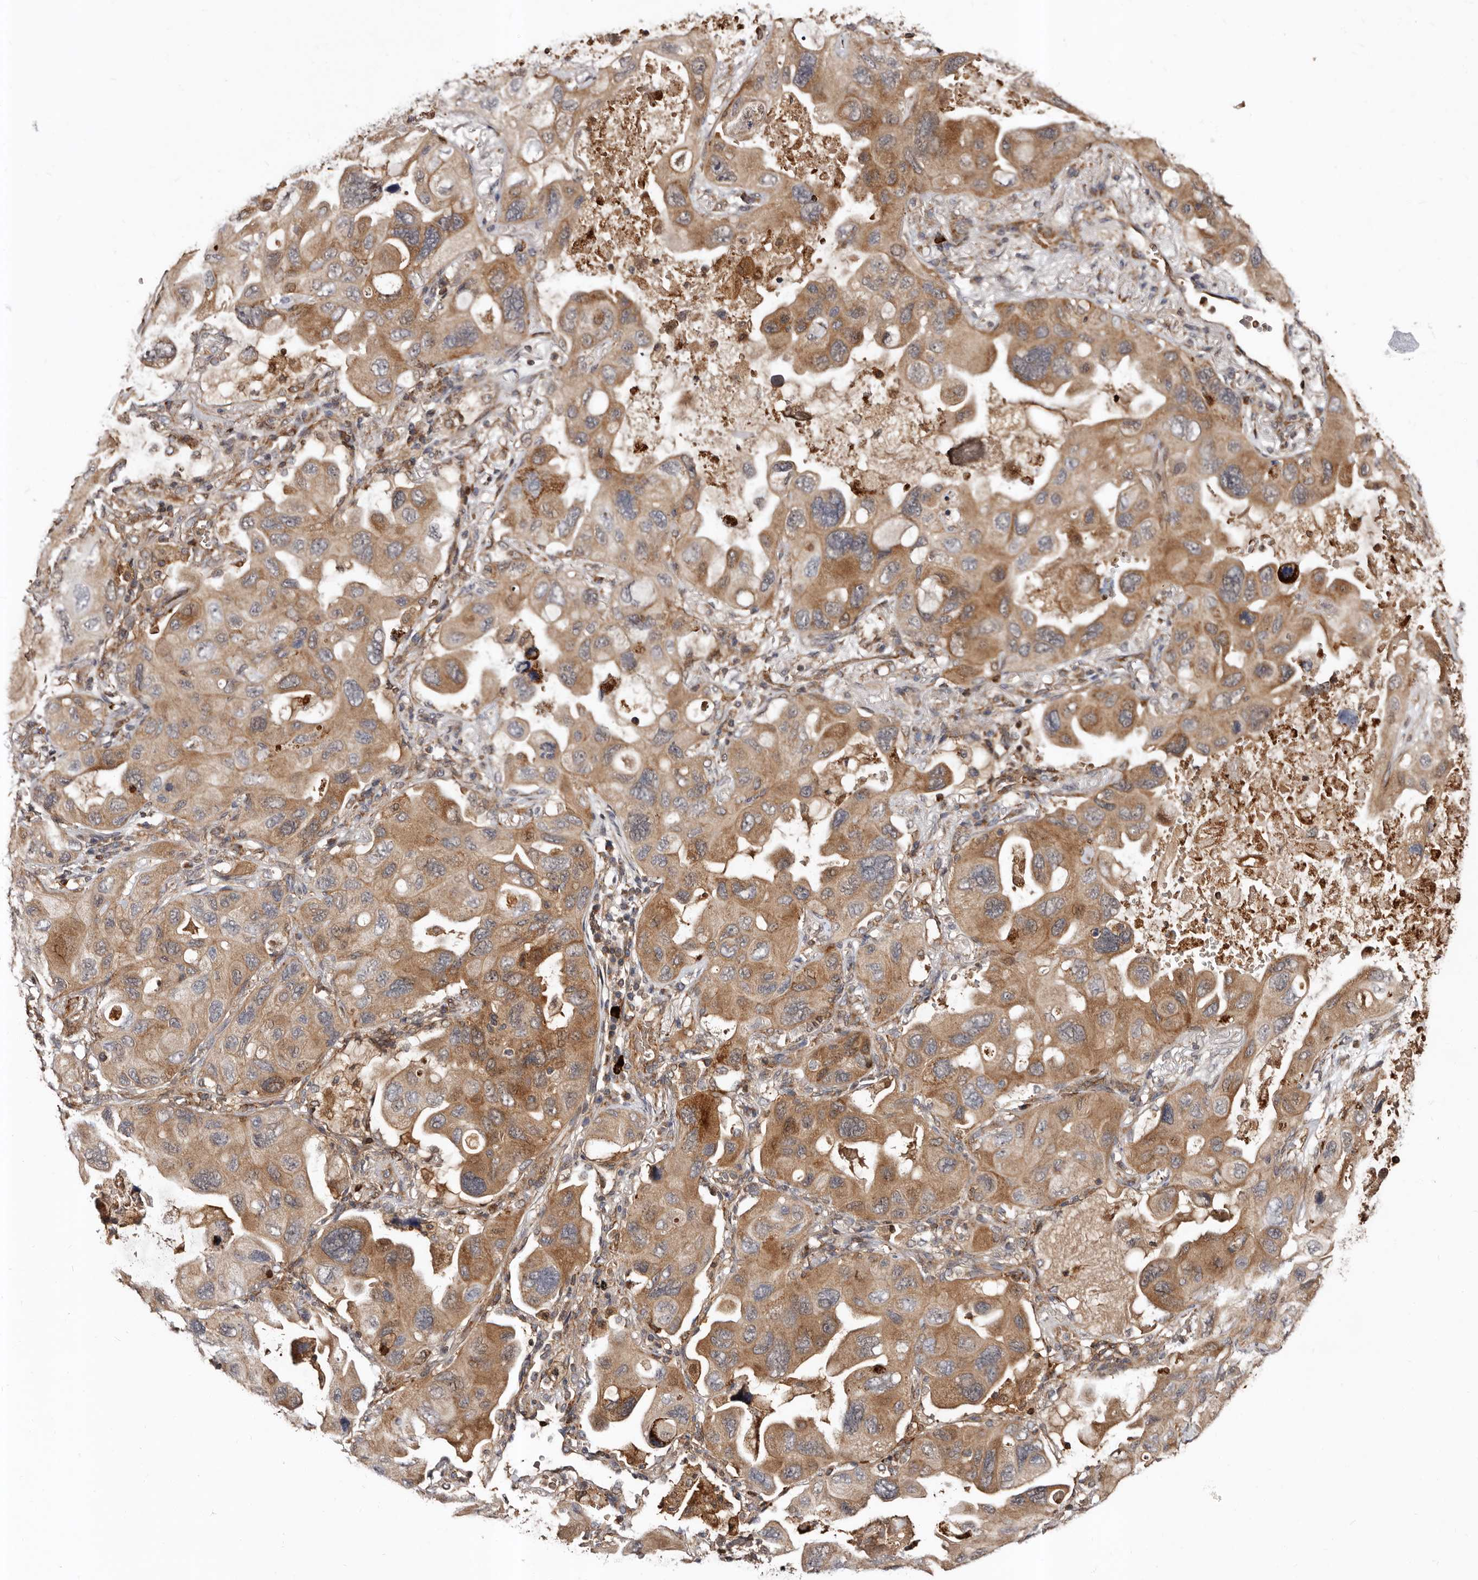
{"staining": {"intensity": "moderate", "quantity": ">75%", "location": "cytoplasmic/membranous"}, "tissue": "lung cancer", "cell_type": "Tumor cells", "image_type": "cancer", "snomed": [{"axis": "morphology", "description": "Squamous cell carcinoma, NOS"}, {"axis": "topography", "description": "Lung"}], "caption": "This image reveals IHC staining of lung cancer (squamous cell carcinoma), with medium moderate cytoplasmic/membranous positivity in about >75% of tumor cells.", "gene": "BAX", "patient": {"sex": "female", "age": 73}}